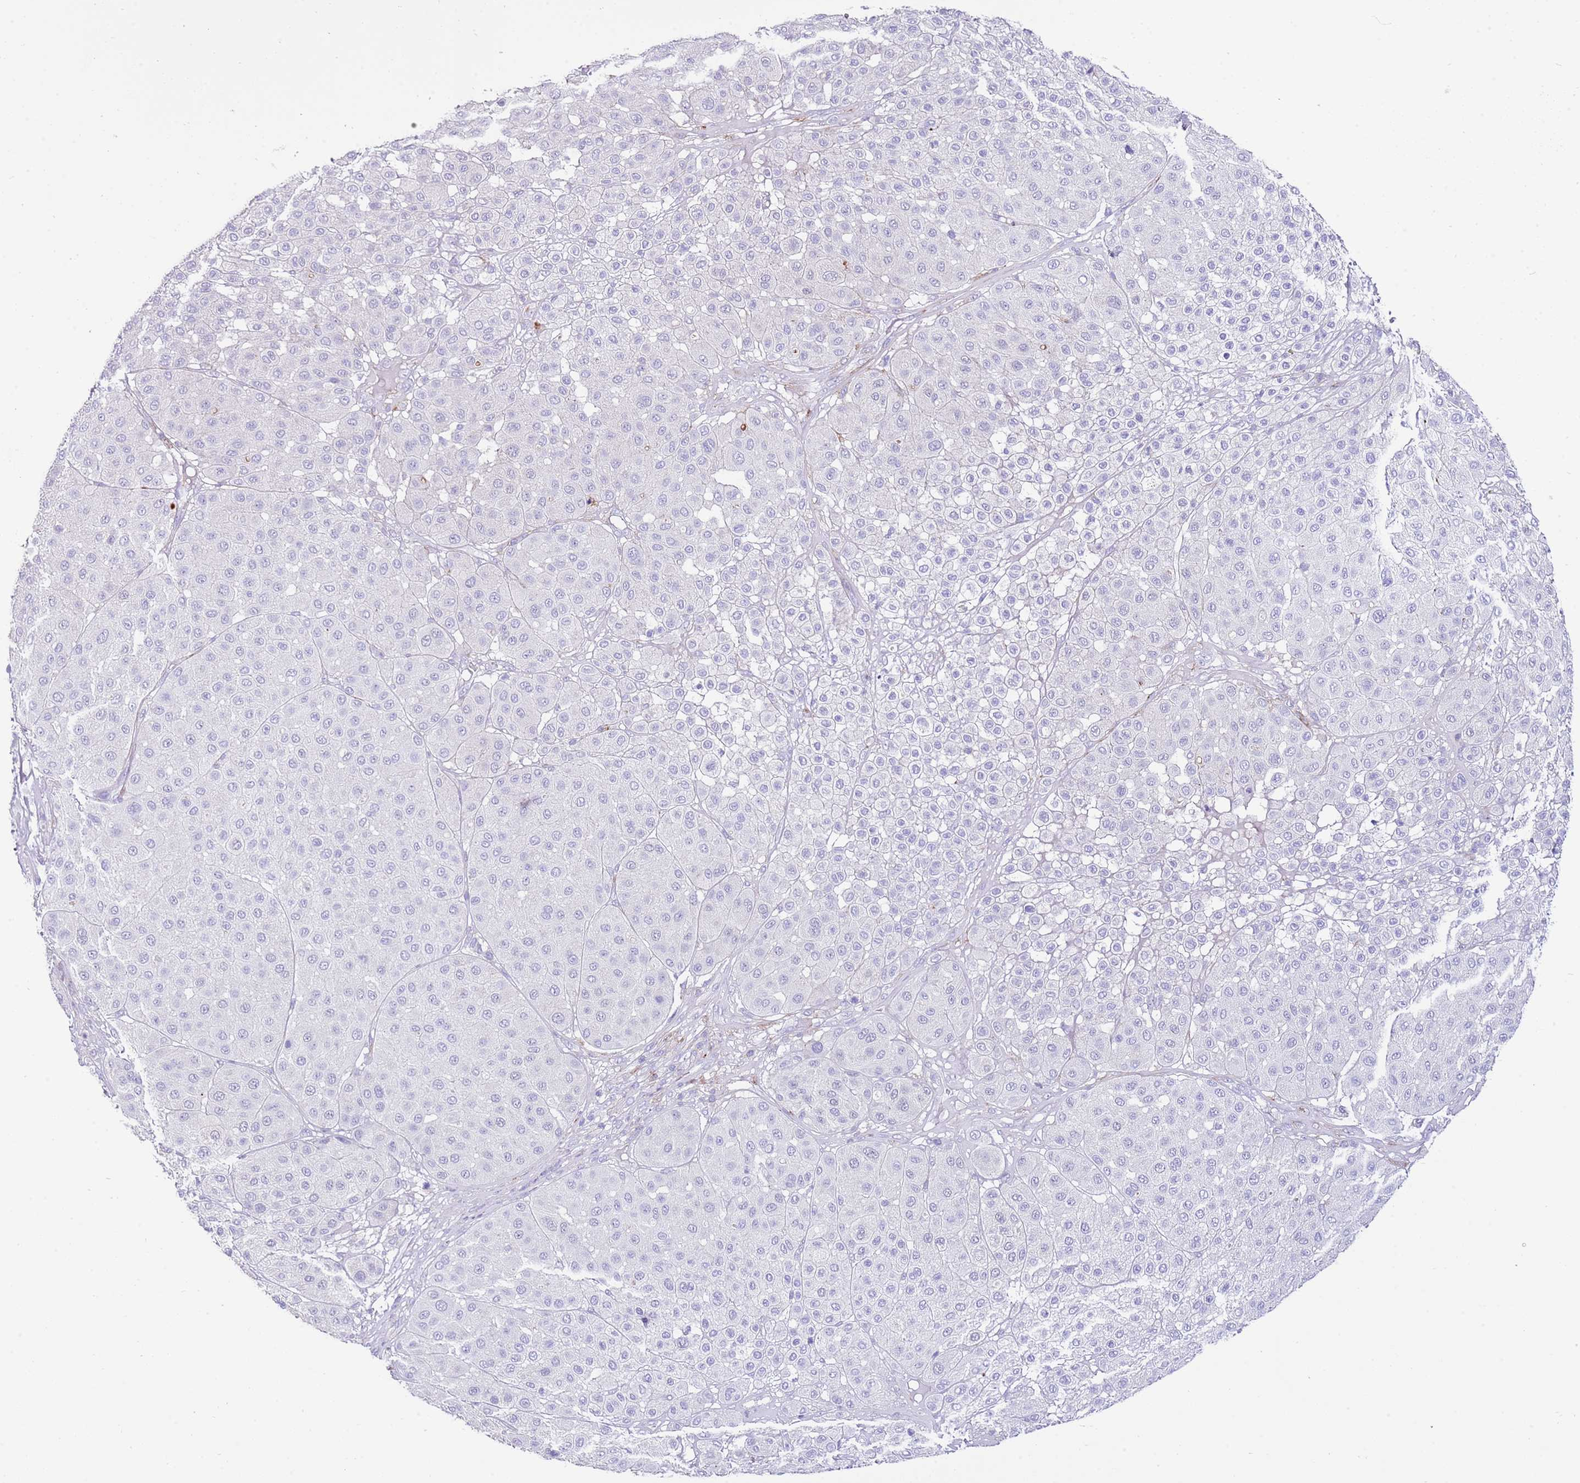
{"staining": {"intensity": "negative", "quantity": "none", "location": "none"}, "tissue": "melanoma", "cell_type": "Tumor cells", "image_type": "cancer", "snomed": [{"axis": "morphology", "description": "Malignant melanoma, Metastatic site"}, {"axis": "topography", "description": "Smooth muscle"}], "caption": "This is an immunohistochemistry histopathology image of human malignant melanoma (metastatic site). There is no positivity in tumor cells.", "gene": "ALDH3A1", "patient": {"sex": "male", "age": 41}}